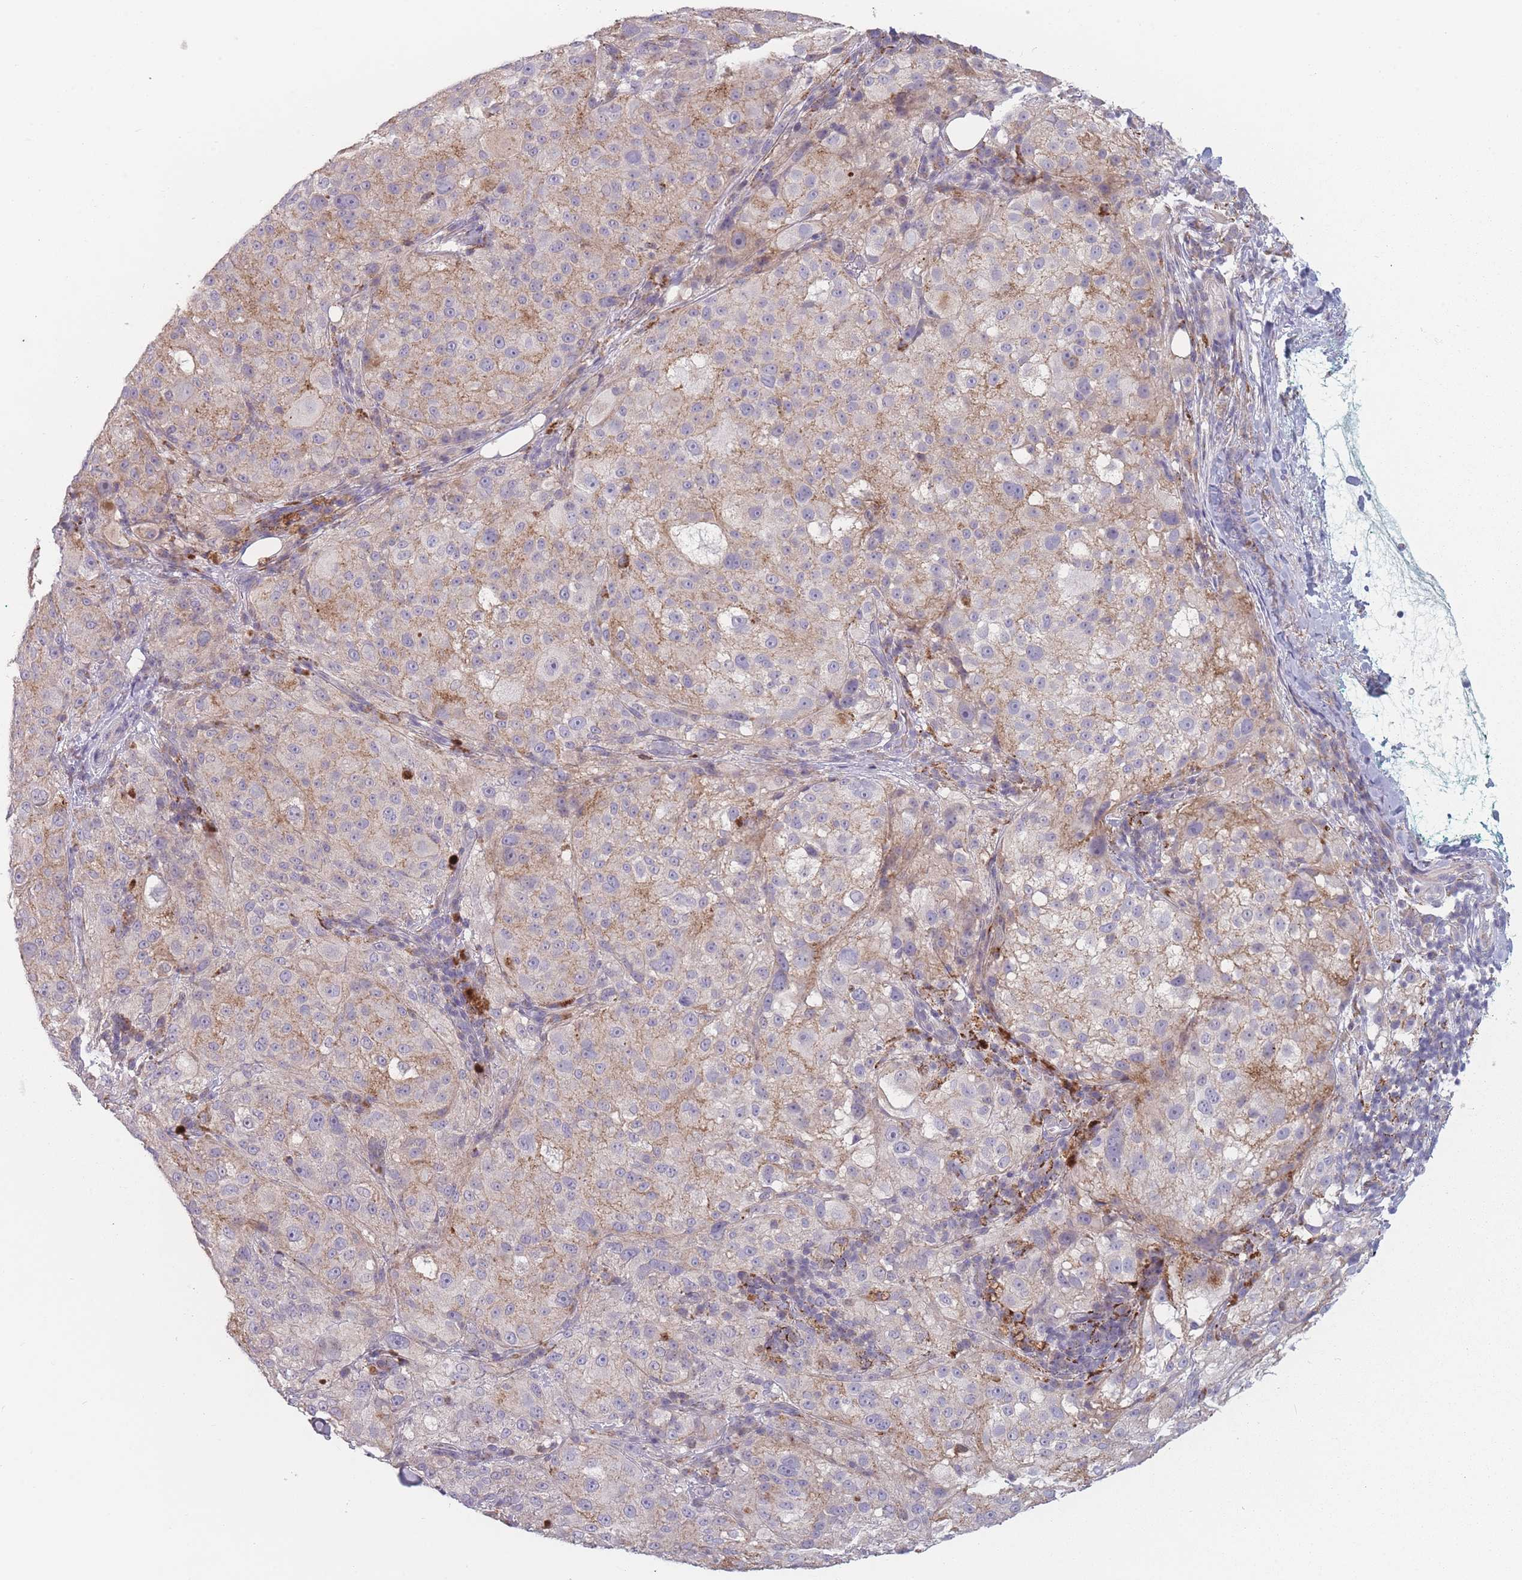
{"staining": {"intensity": "weak", "quantity": "25%-75%", "location": "cytoplasmic/membranous"}, "tissue": "melanoma", "cell_type": "Tumor cells", "image_type": "cancer", "snomed": [{"axis": "morphology", "description": "Necrosis, NOS"}, {"axis": "morphology", "description": "Malignant melanoma, NOS"}, {"axis": "topography", "description": "Skin"}], "caption": "Malignant melanoma tissue shows weak cytoplasmic/membranous positivity in approximately 25%-75% of tumor cells", "gene": "PEX11B", "patient": {"sex": "female", "age": 87}}